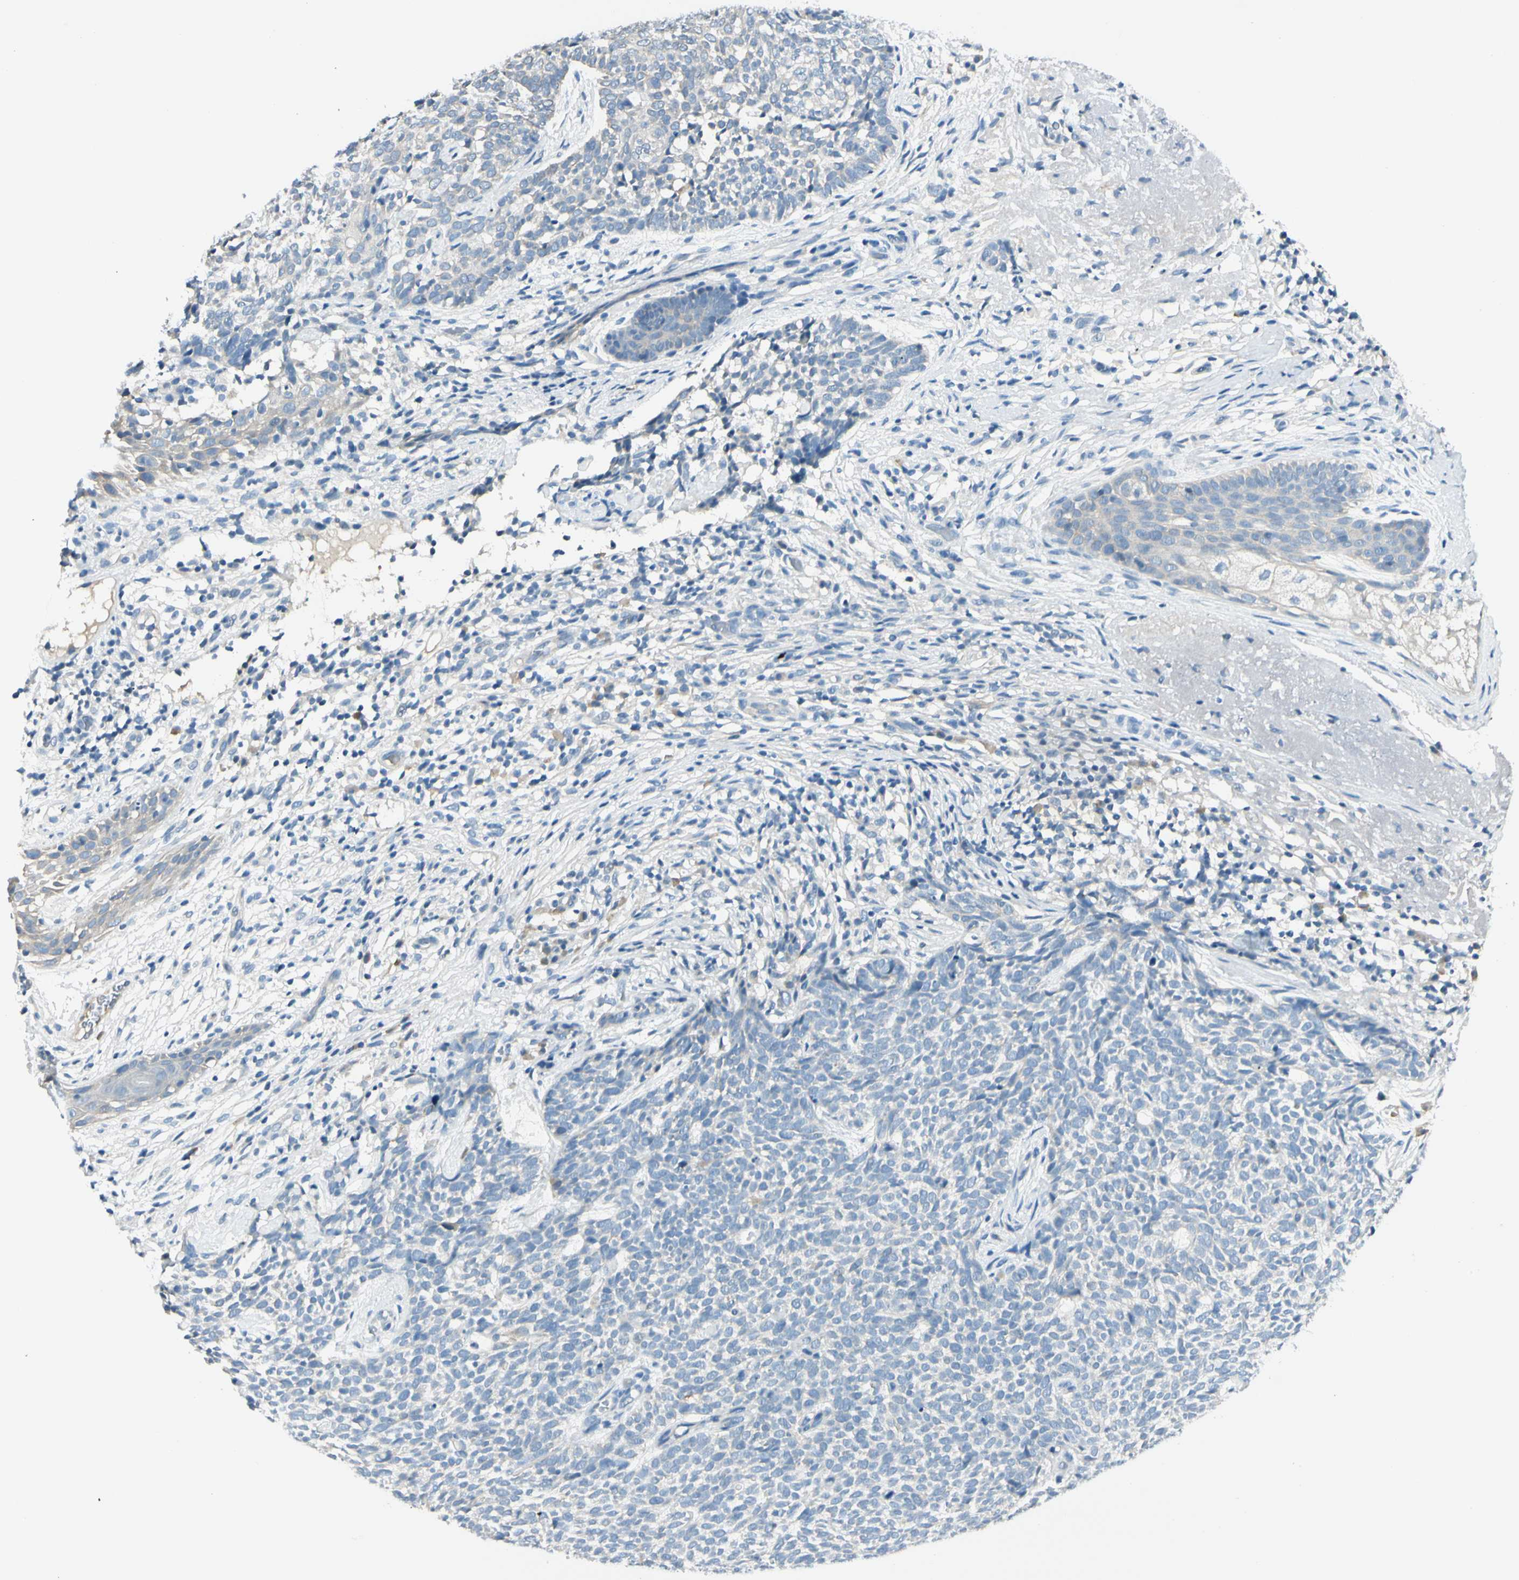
{"staining": {"intensity": "negative", "quantity": "none", "location": "none"}, "tissue": "skin cancer", "cell_type": "Tumor cells", "image_type": "cancer", "snomed": [{"axis": "morphology", "description": "Basal cell carcinoma"}, {"axis": "topography", "description": "Skin"}], "caption": "Tumor cells show no significant positivity in skin cancer (basal cell carcinoma).", "gene": "SLC6A15", "patient": {"sex": "female", "age": 84}}